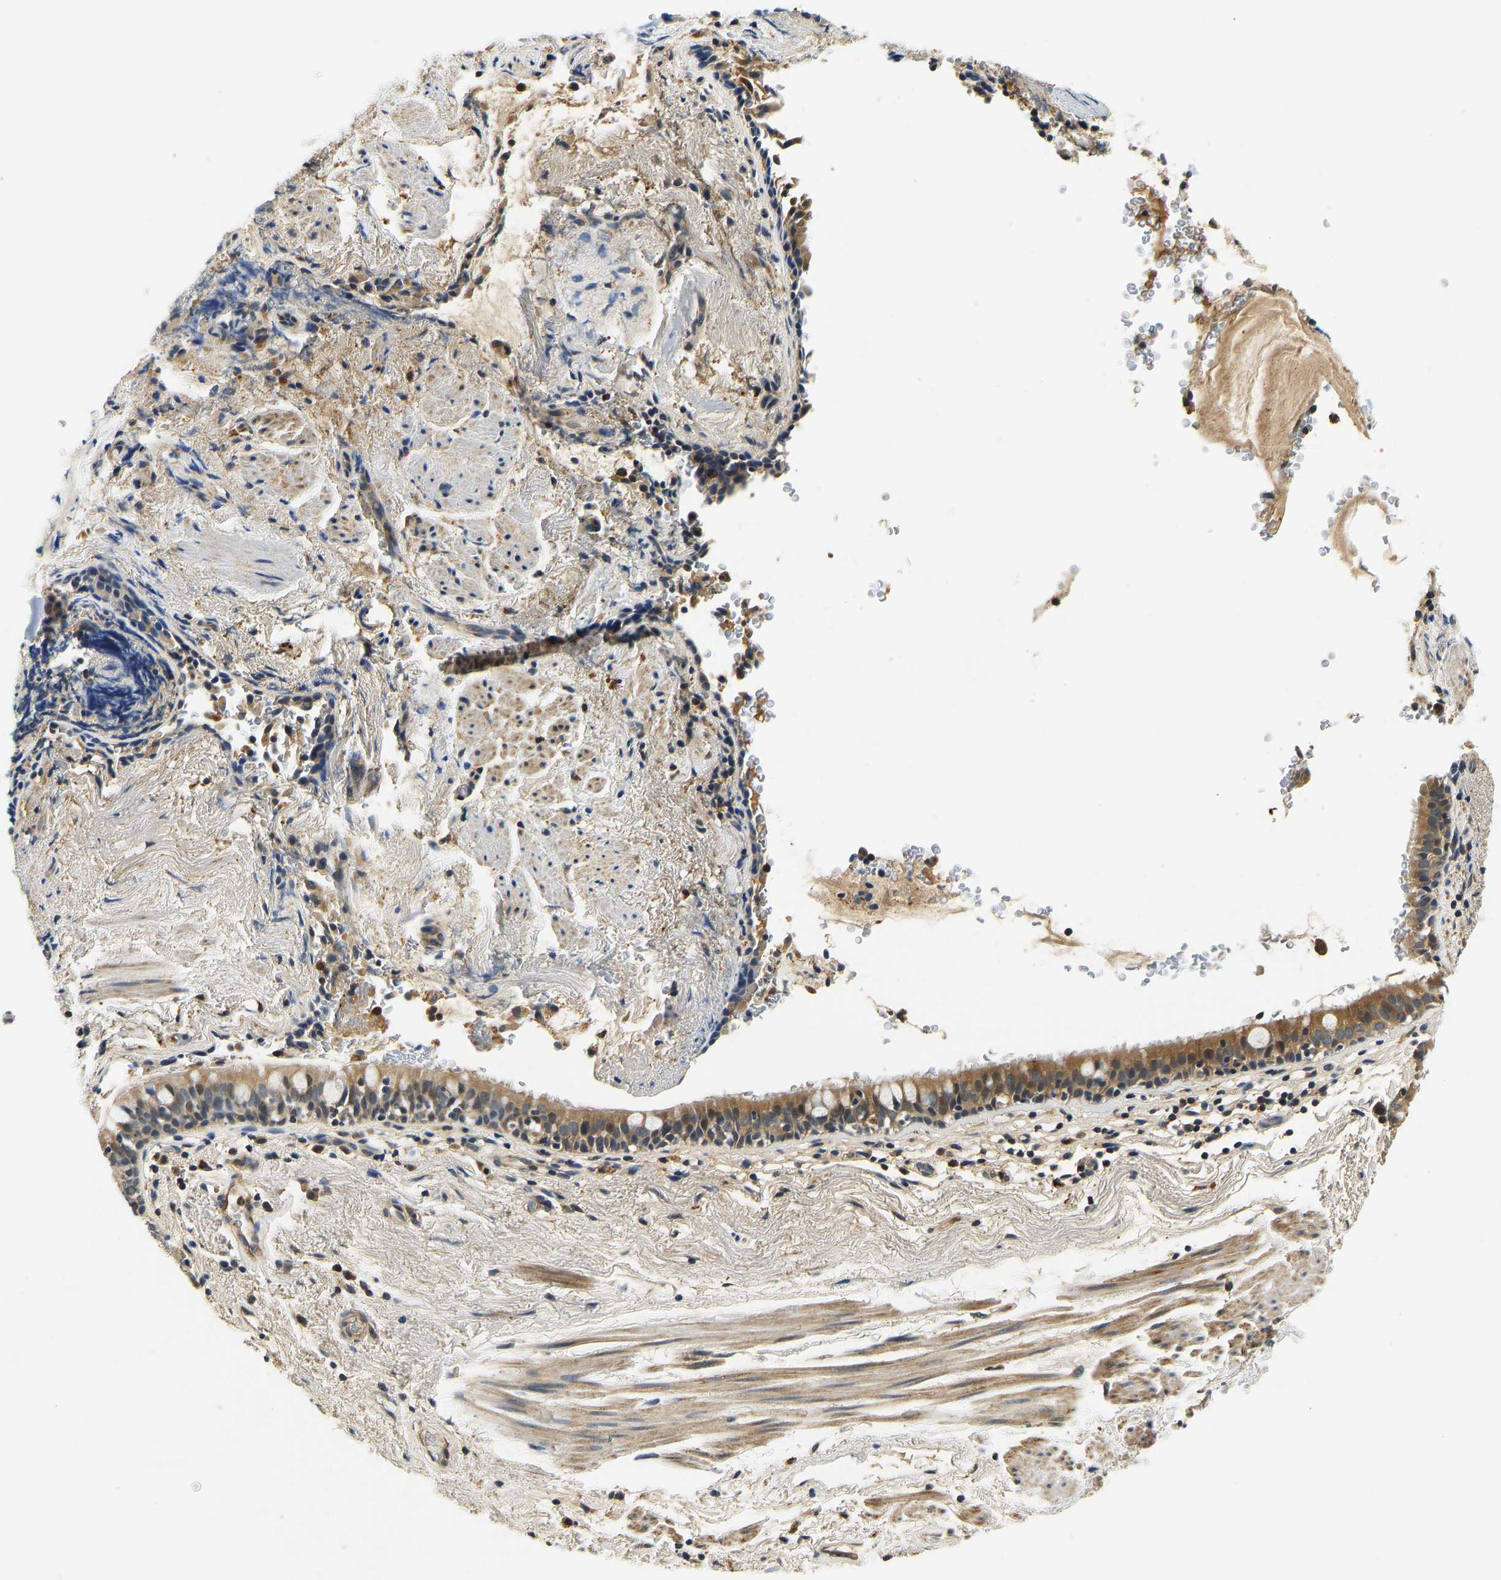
{"staining": {"intensity": "moderate", "quantity": ">75%", "location": "cytoplasmic/membranous"}, "tissue": "bronchus", "cell_type": "Respiratory epithelial cells", "image_type": "normal", "snomed": [{"axis": "morphology", "description": "Normal tissue, NOS"}, {"axis": "morphology", "description": "Inflammation, NOS"}, {"axis": "topography", "description": "Cartilage tissue"}, {"axis": "topography", "description": "Bronchus"}], "caption": "A brown stain highlights moderate cytoplasmic/membranous expression of a protein in respiratory epithelial cells of benign bronchus. The staining was performed using DAB (3,3'-diaminobenzidine), with brown indicating positive protein expression. Nuclei are stained blue with hematoxylin.", "gene": "RESF1", "patient": {"sex": "male", "age": 77}}